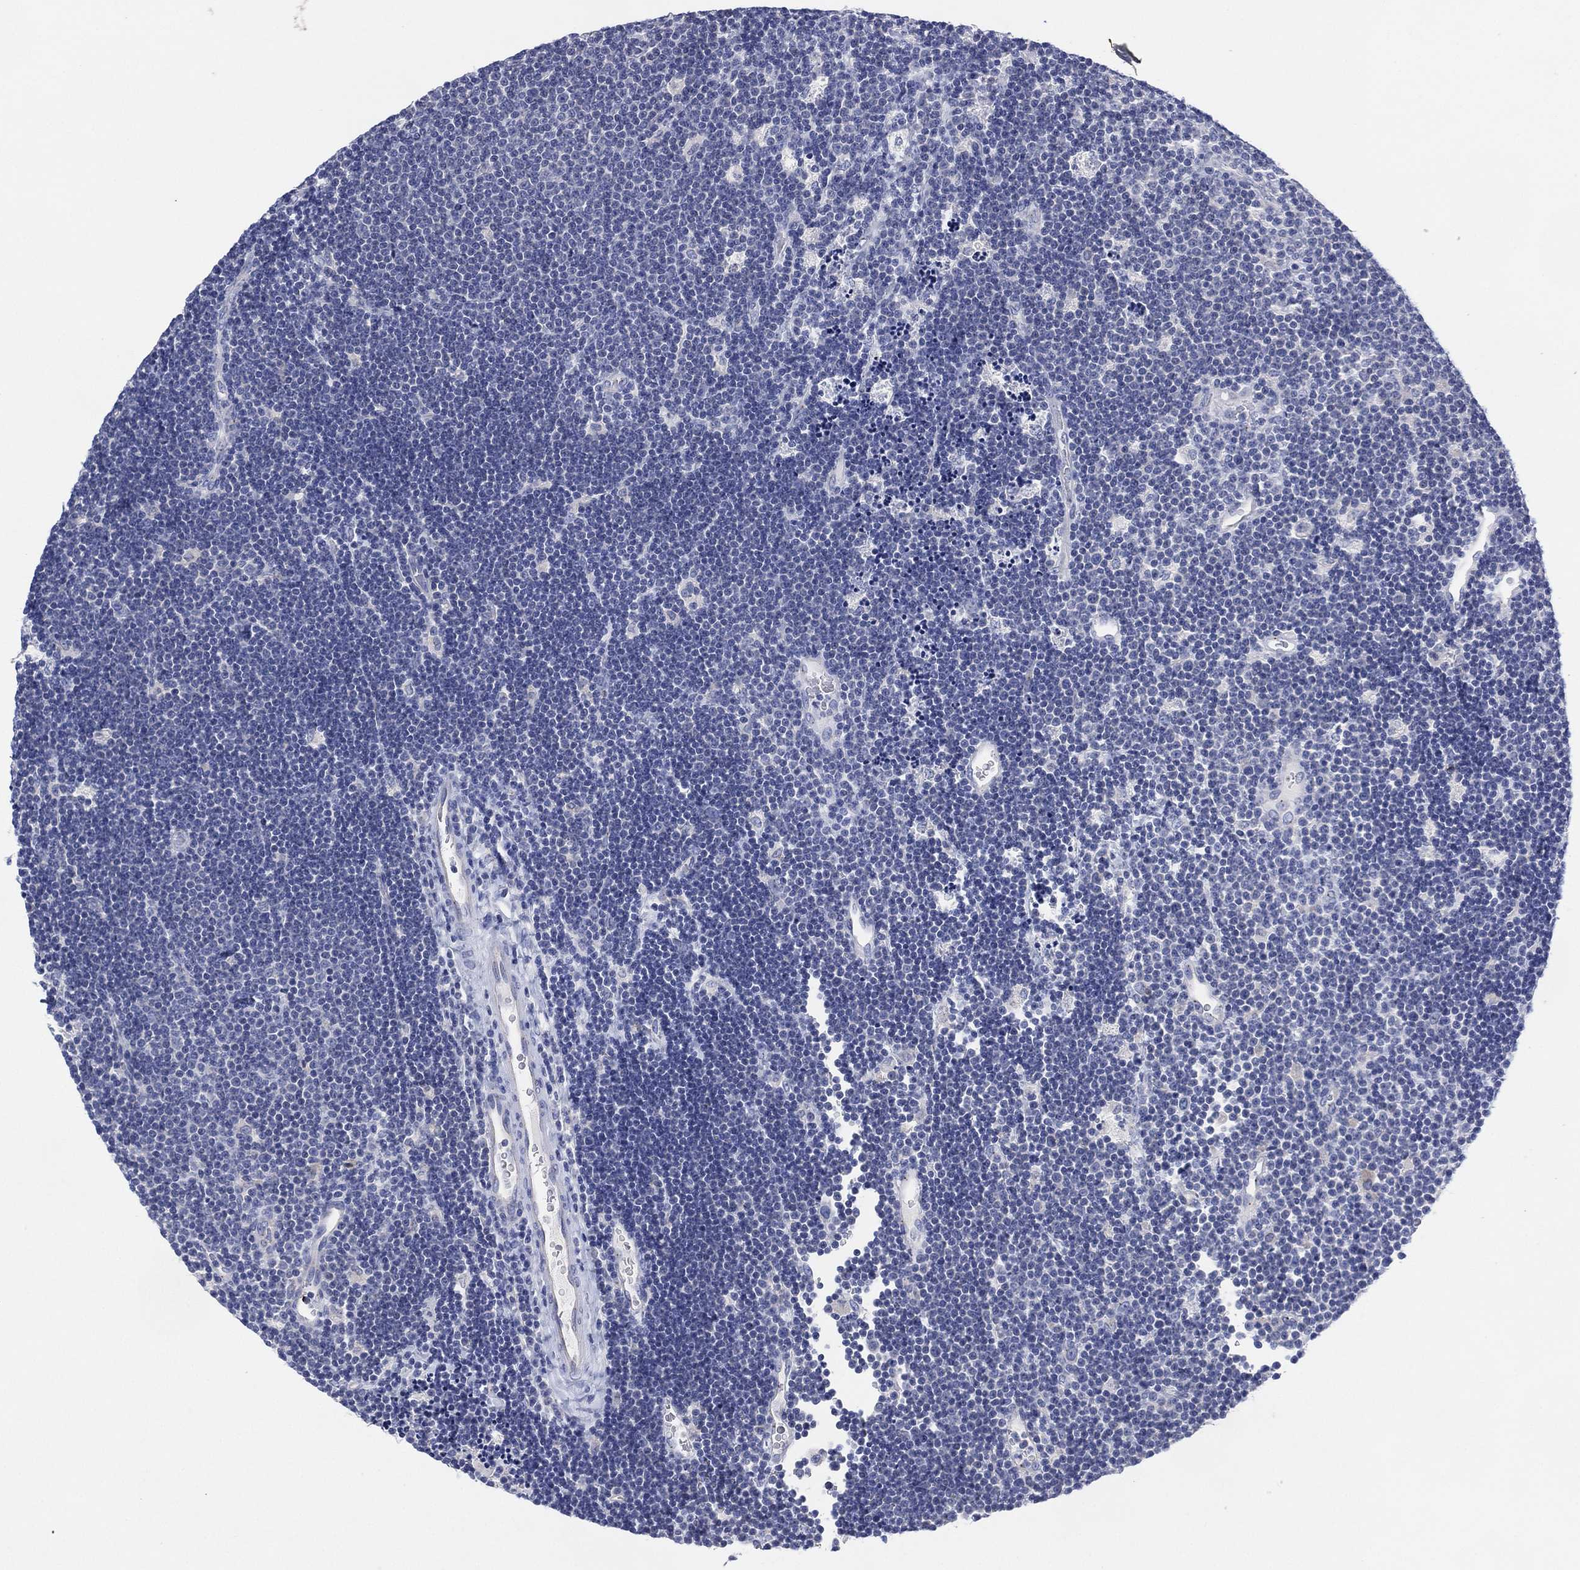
{"staining": {"intensity": "negative", "quantity": "none", "location": "none"}, "tissue": "lymphoma", "cell_type": "Tumor cells", "image_type": "cancer", "snomed": [{"axis": "morphology", "description": "Malignant lymphoma, non-Hodgkin's type, Low grade"}, {"axis": "topography", "description": "Brain"}], "caption": "High magnification brightfield microscopy of lymphoma stained with DAB (3,3'-diaminobenzidine) (brown) and counterstained with hematoxylin (blue): tumor cells show no significant expression.", "gene": "CHRNA3", "patient": {"sex": "female", "age": 66}}